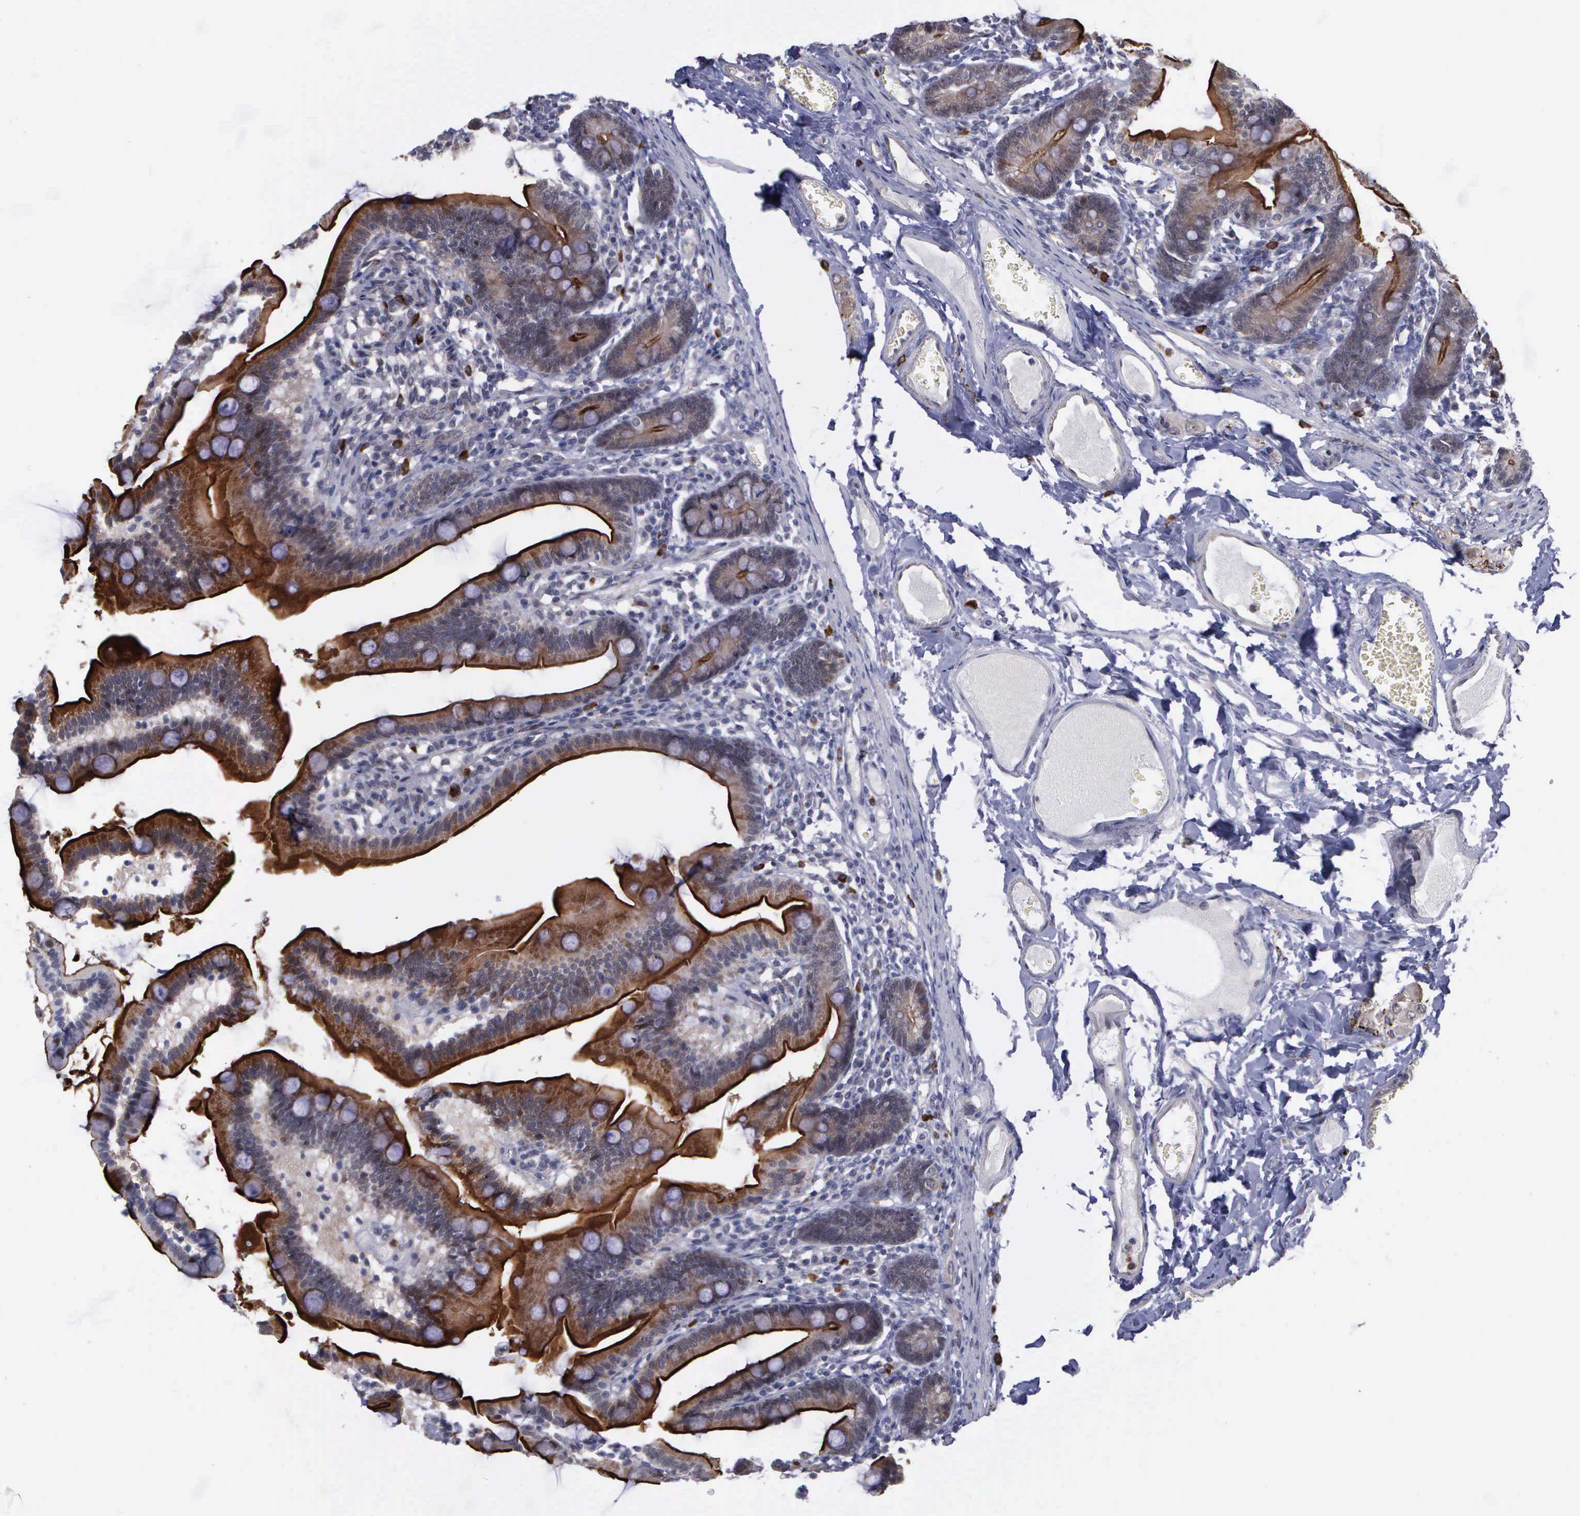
{"staining": {"intensity": "moderate", "quantity": ">75%", "location": "cytoplasmic/membranous"}, "tissue": "duodenum", "cell_type": "Glandular cells", "image_type": "normal", "snomed": [{"axis": "morphology", "description": "Normal tissue, NOS"}, {"axis": "topography", "description": "Duodenum"}], "caption": "Unremarkable duodenum demonstrates moderate cytoplasmic/membranous staining in approximately >75% of glandular cells, visualized by immunohistochemistry.", "gene": "MAP3K9", "patient": {"sex": "female", "age": 75}}